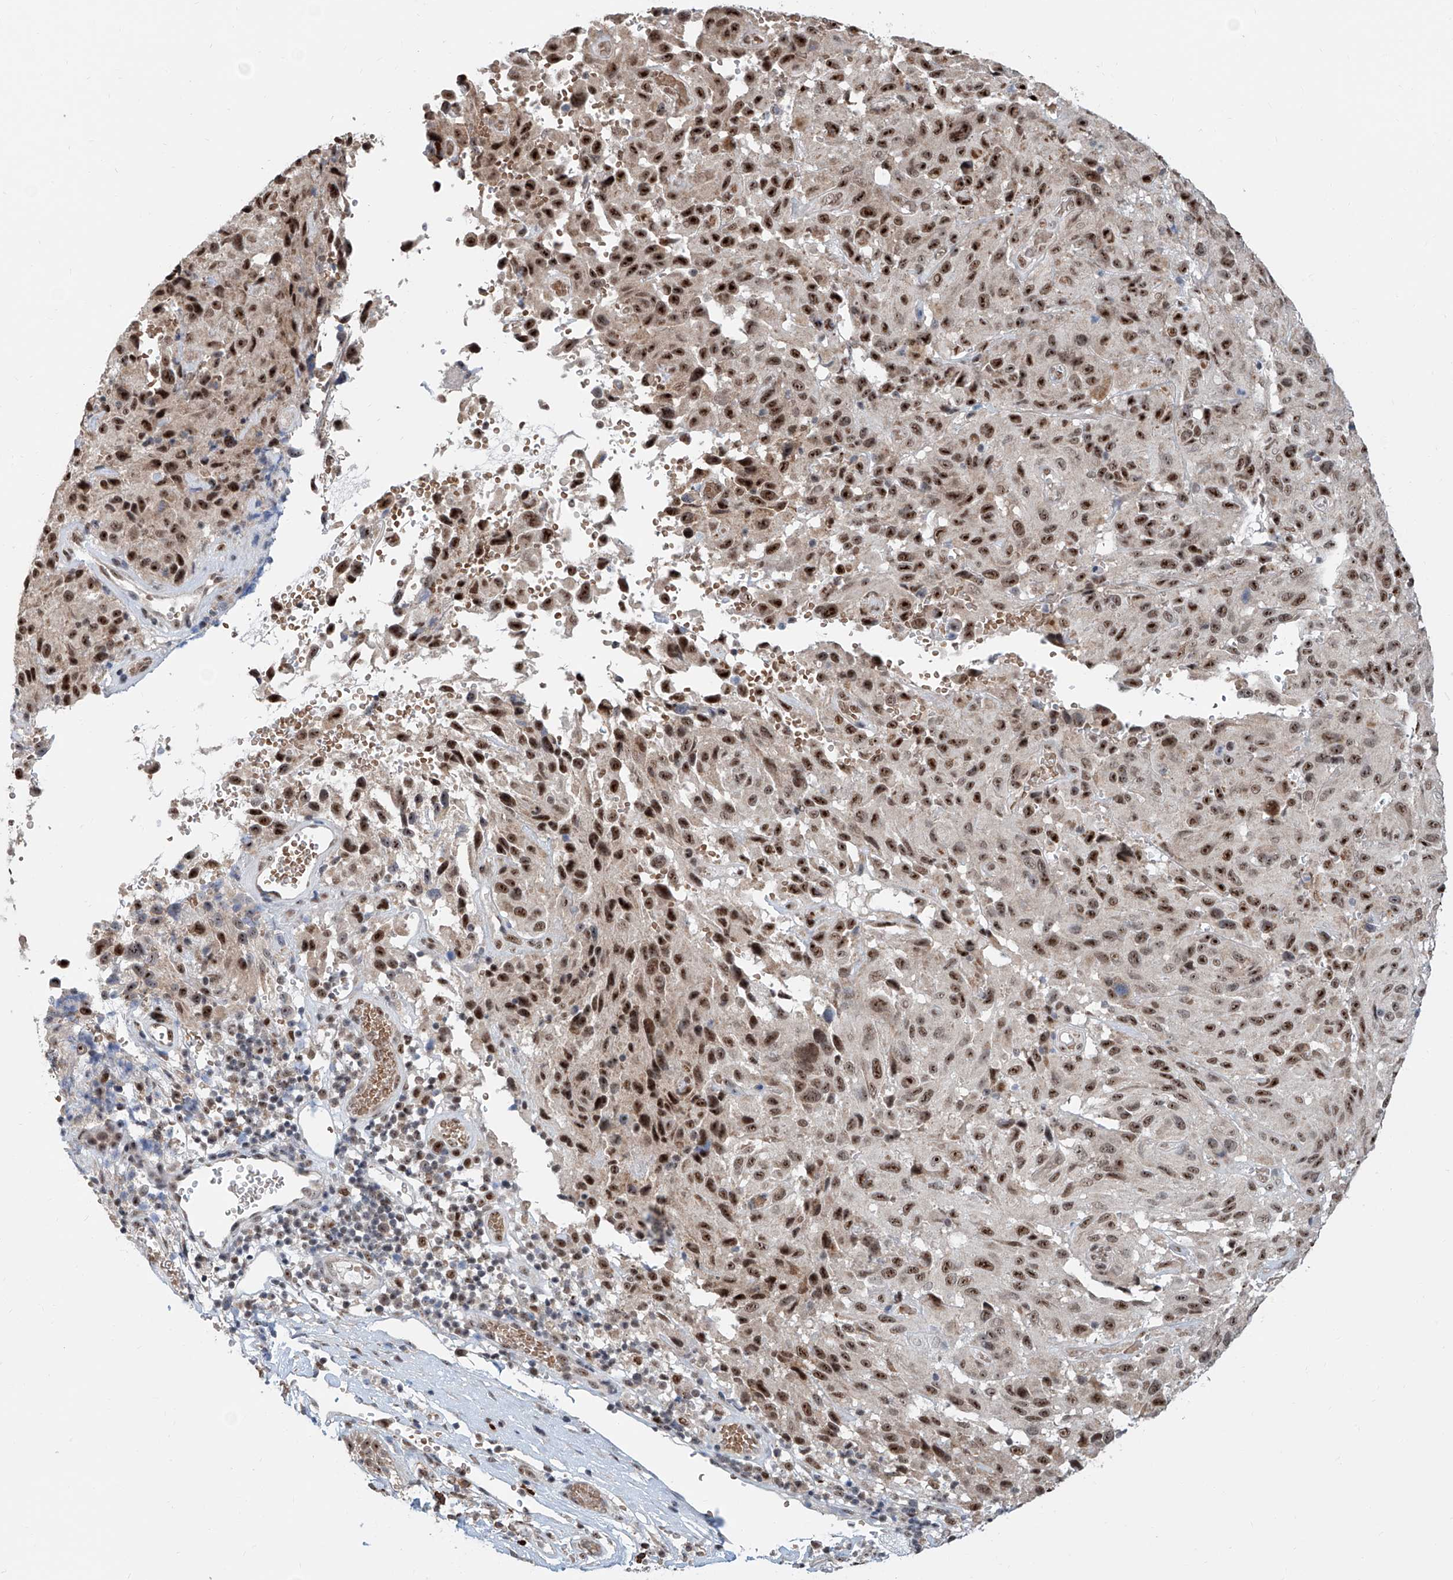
{"staining": {"intensity": "strong", "quantity": ">75%", "location": "nuclear"}, "tissue": "melanoma", "cell_type": "Tumor cells", "image_type": "cancer", "snomed": [{"axis": "morphology", "description": "Malignant melanoma, NOS"}, {"axis": "topography", "description": "Skin"}], "caption": "Malignant melanoma stained with a protein marker exhibits strong staining in tumor cells.", "gene": "SDE2", "patient": {"sex": "male", "age": 66}}